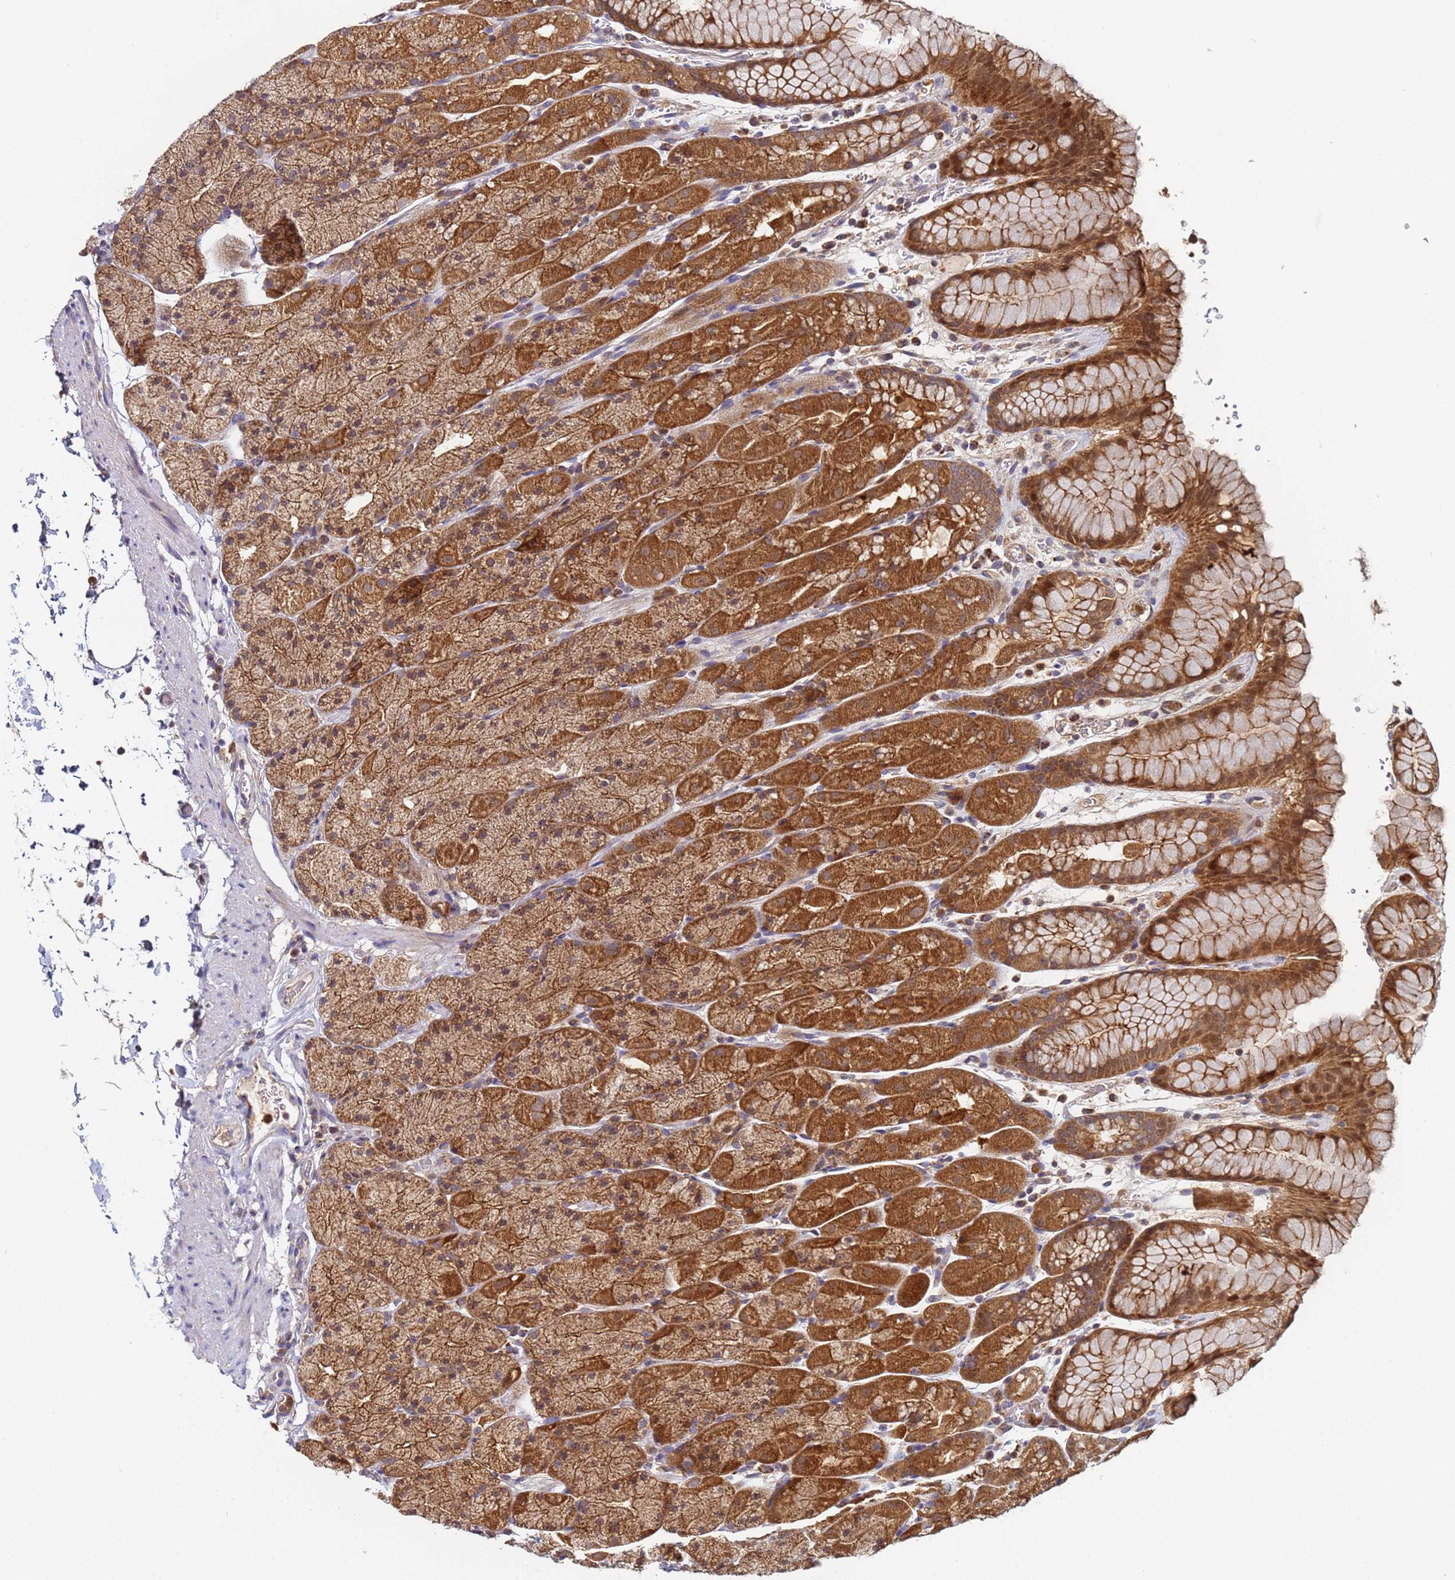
{"staining": {"intensity": "strong", "quantity": ">75%", "location": "cytoplasmic/membranous,nuclear"}, "tissue": "stomach", "cell_type": "Glandular cells", "image_type": "normal", "snomed": [{"axis": "morphology", "description": "Normal tissue, NOS"}, {"axis": "topography", "description": "Stomach, upper"}, {"axis": "topography", "description": "Stomach, lower"}], "caption": "A brown stain shows strong cytoplasmic/membranous,nuclear expression of a protein in glandular cells of normal human stomach. The staining was performed using DAB, with brown indicating positive protein expression. Nuclei are stained blue with hematoxylin.", "gene": "CCDC127", "patient": {"sex": "male", "age": 67}}